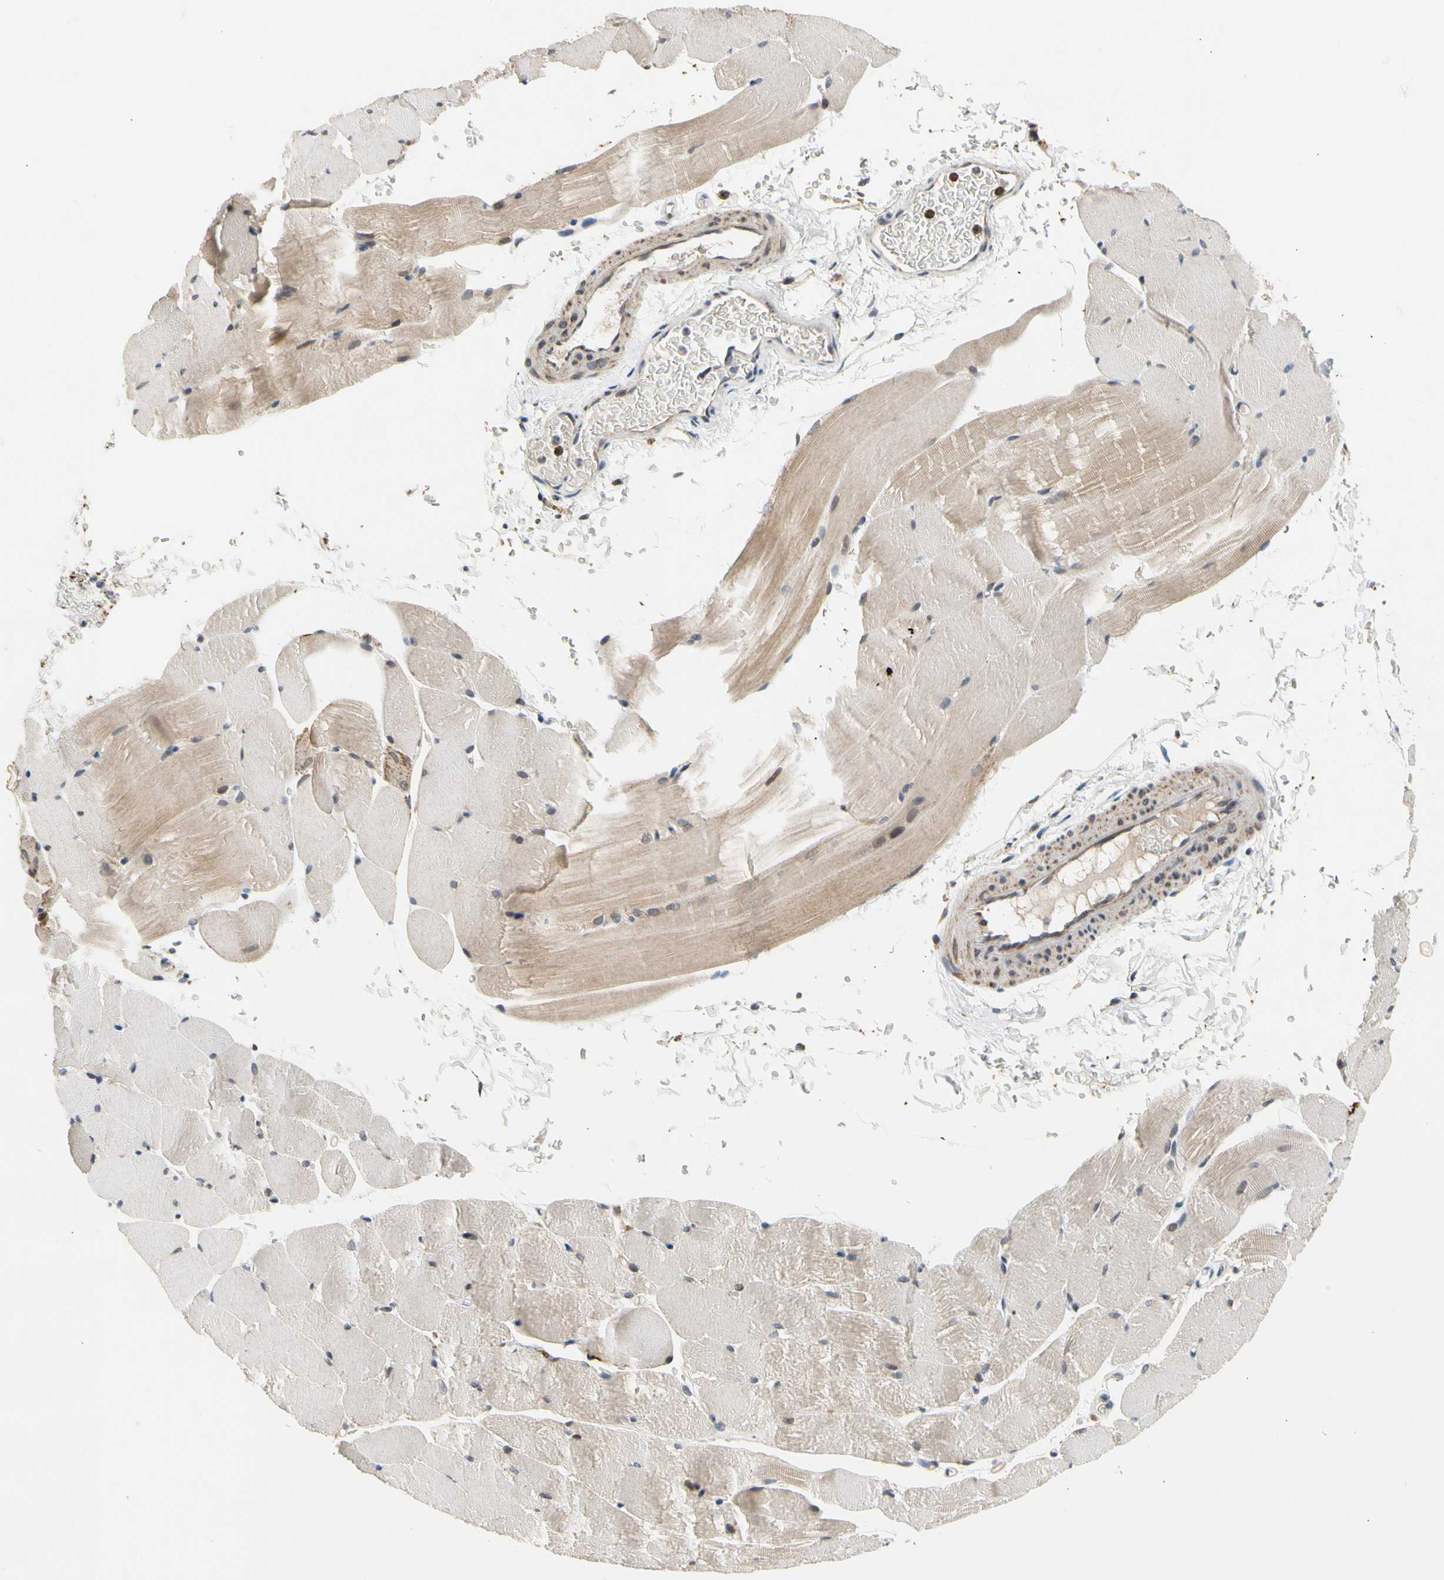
{"staining": {"intensity": "weak", "quantity": ">75%", "location": "cytoplasmic/membranous"}, "tissue": "skeletal muscle", "cell_type": "Myocytes", "image_type": "normal", "snomed": [{"axis": "morphology", "description": "Normal tissue, NOS"}, {"axis": "topography", "description": "Skeletal muscle"}, {"axis": "topography", "description": "Parathyroid gland"}], "caption": "Weak cytoplasmic/membranous positivity is appreciated in approximately >75% of myocytes in benign skeletal muscle.", "gene": "KHDC4", "patient": {"sex": "female", "age": 37}}